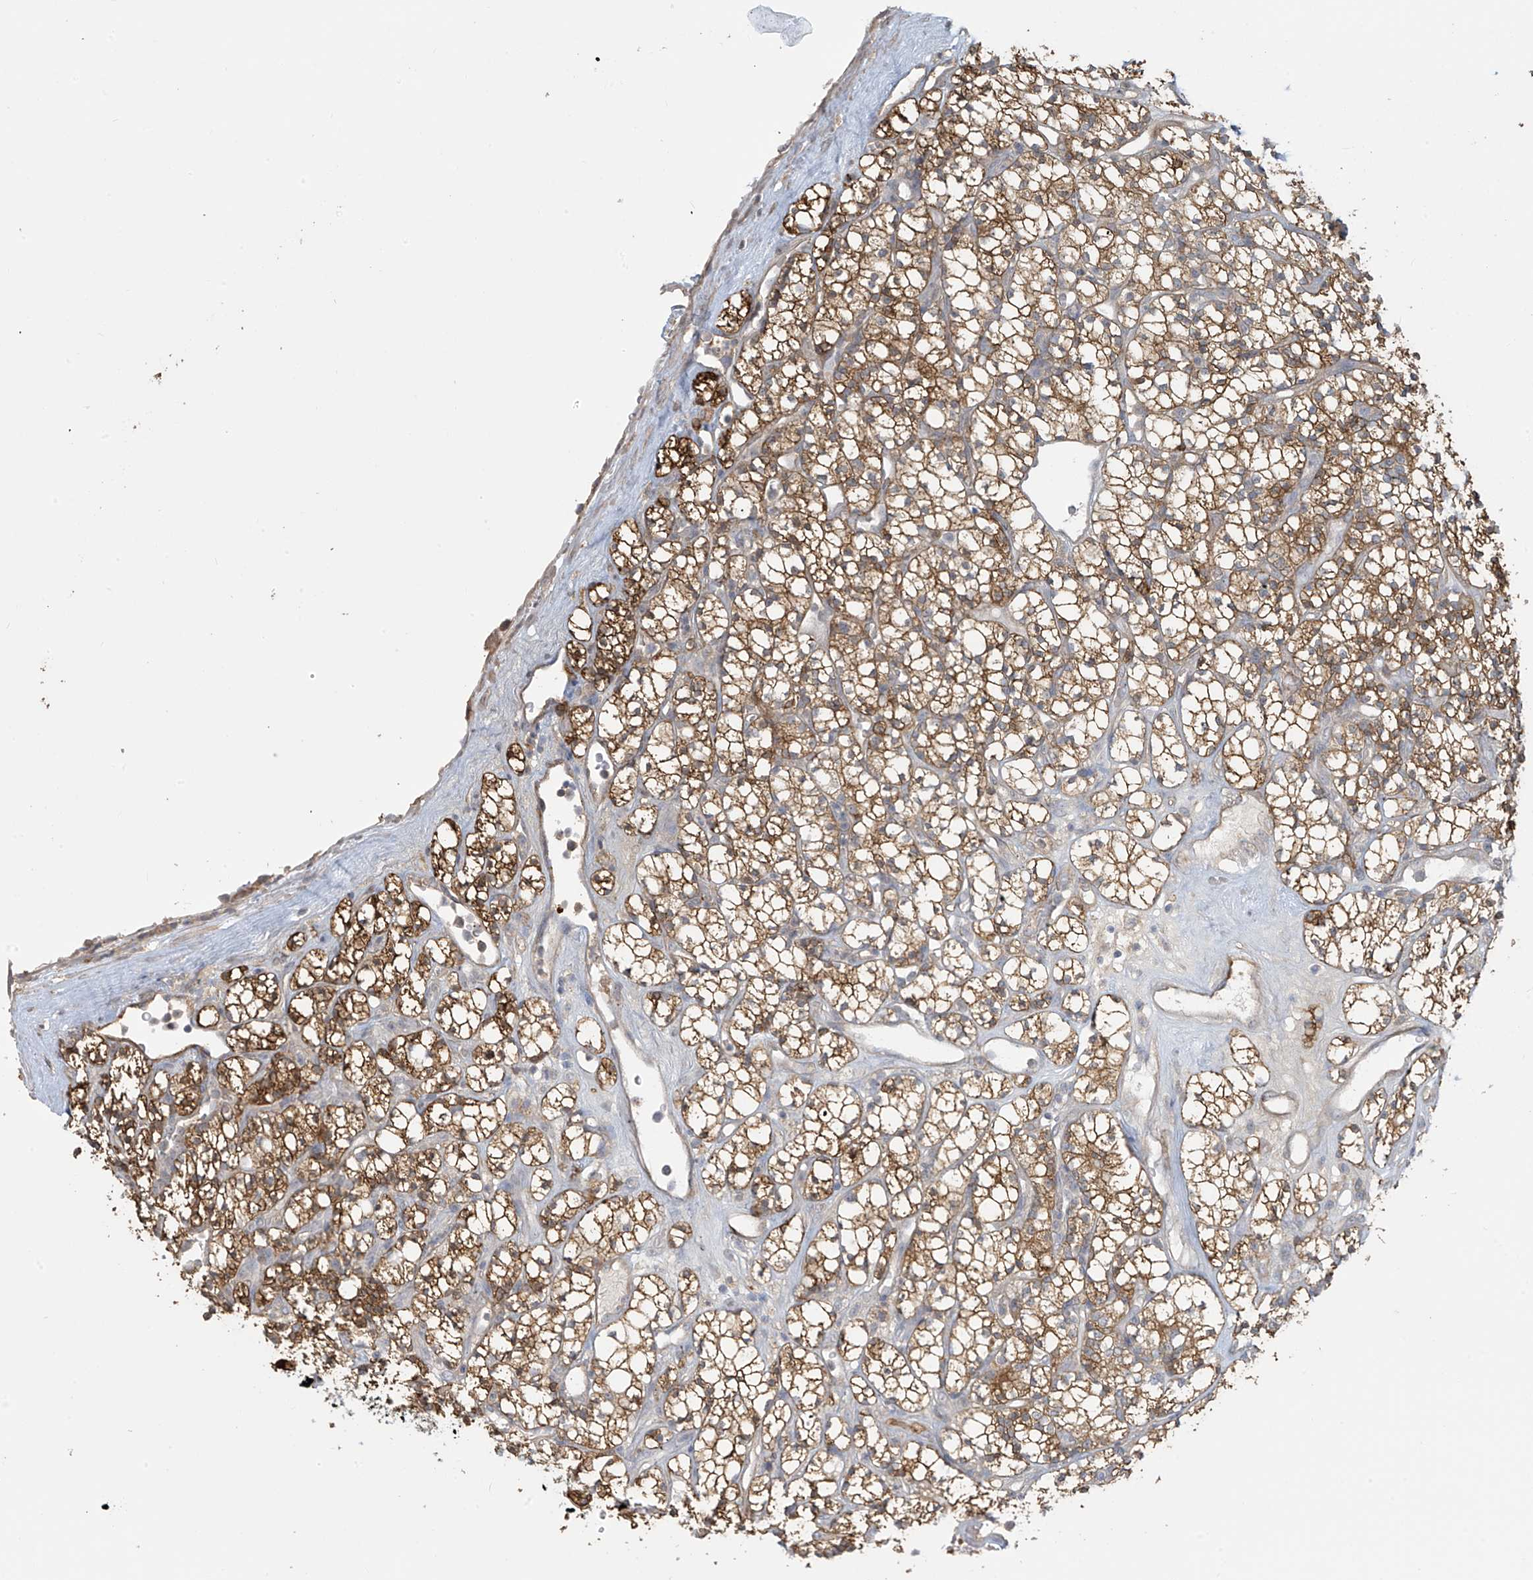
{"staining": {"intensity": "moderate", "quantity": ">75%", "location": "cytoplasmic/membranous"}, "tissue": "renal cancer", "cell_type": "Tumor cells", "image_type": "cancer", "snomed": [{"axis": "morphology", "description": "Adenocarcinoma, NOS"}, {"axis": "topography", "description": "Kidney"}], "caption": "Renal cancer stained with a brown dye displays moderate cytoplasmic/membranous positive expression in about >75% of tumor cells.", "gene": "TAGAP", "patient": {"sex": "male", "age": 77}}